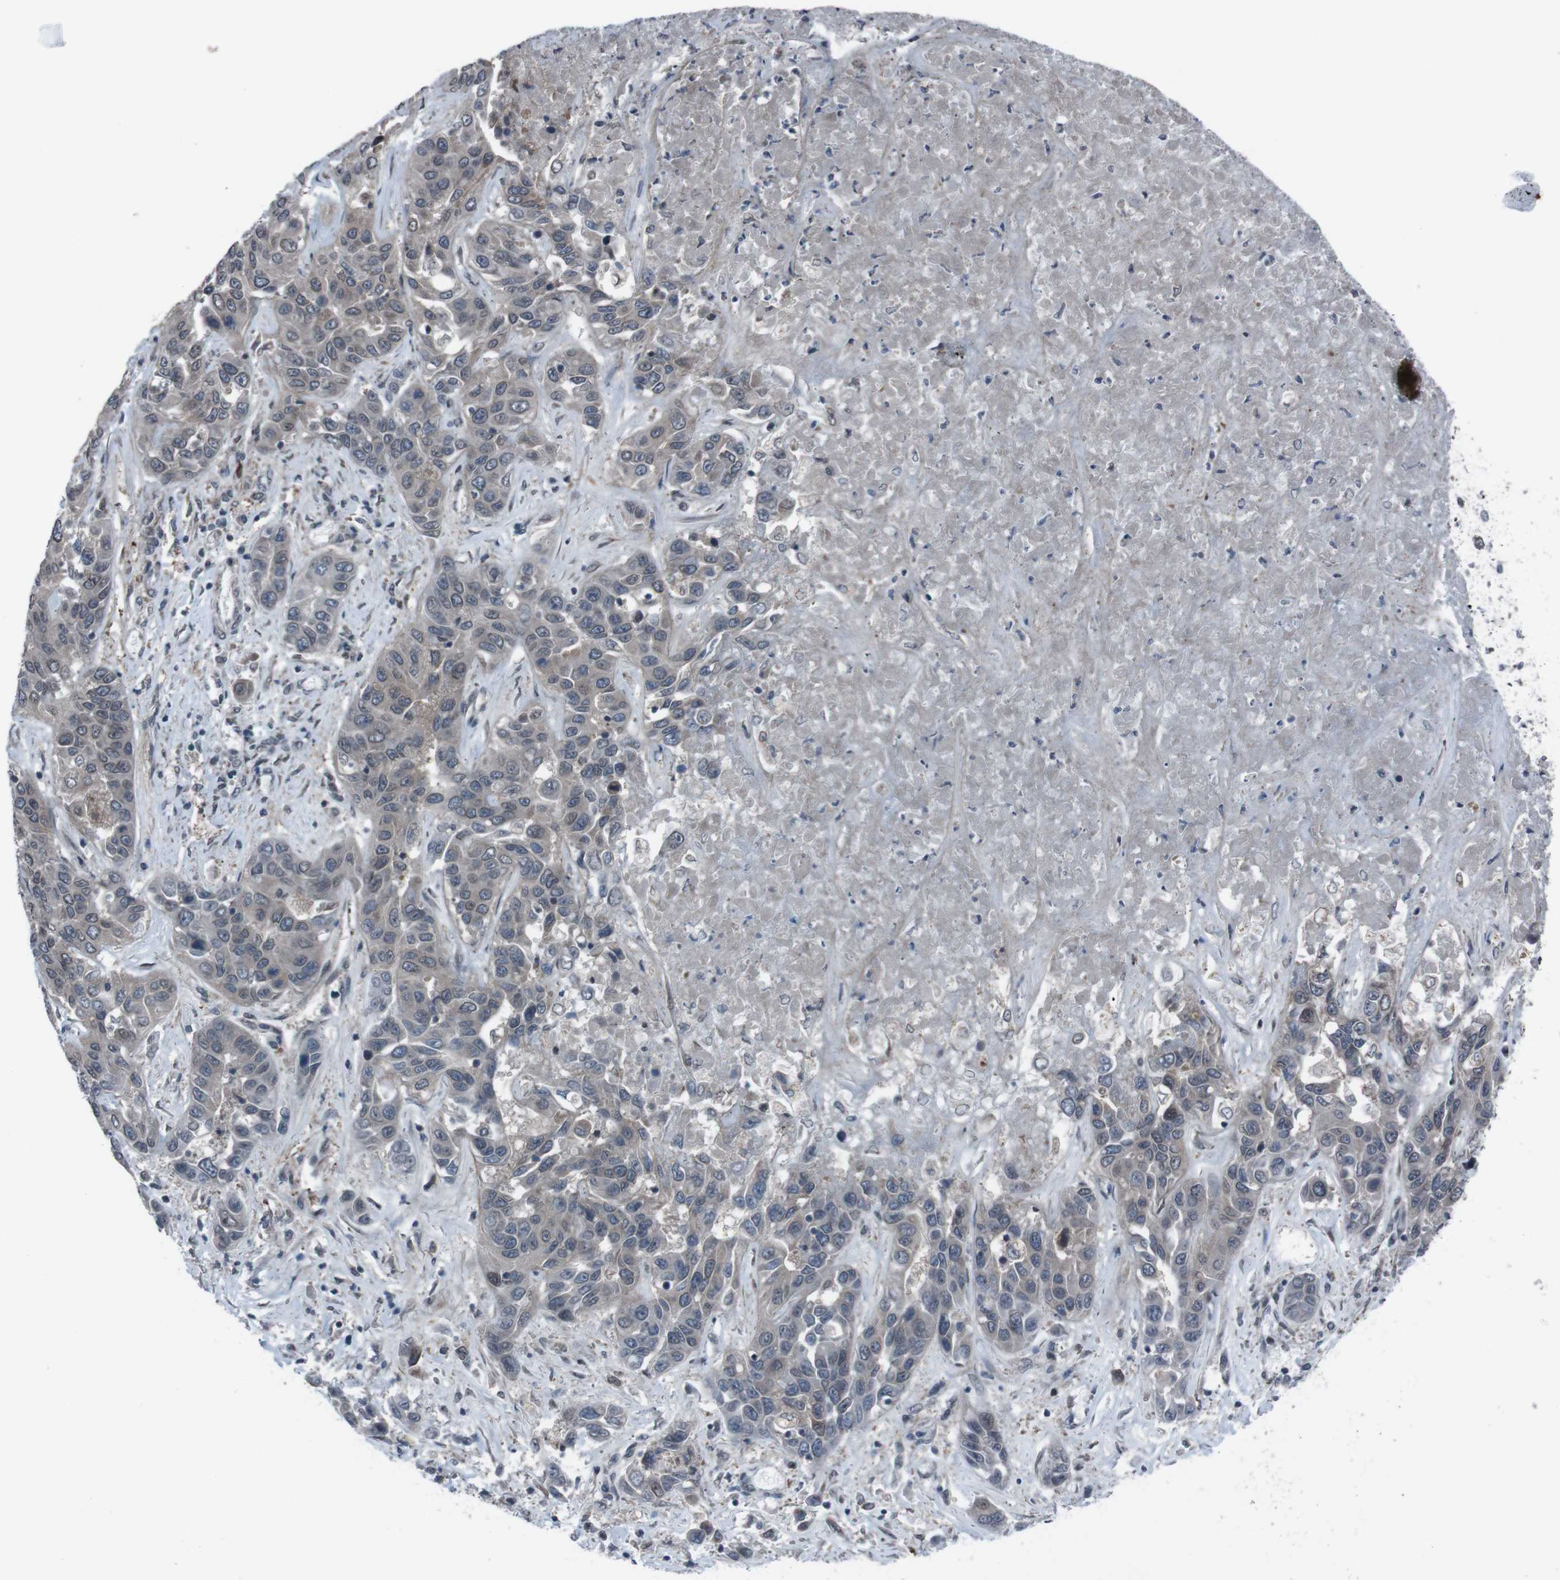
{"staining": {"intensity": "weak", "quantity": "<25%", "location": "cytoplasmic/membranous,nuclear"}, "tissue": "liver cancer", "cell_type": "Tumor cells", "image_type": "cancer", "snomed": [{"axis": "morphology", "description": "Cholangiocarcinoma"}, {"axis": "topography", "description": "Liver"}], "caption": "Liver cancer (cholangiocarcinoma) was stained to show a protein in brown. There is no significant staining in tumor cells. (Stains: DAB immunohistochemistry with hematoxylin counter stain, Microscopy: brightfield microscopy at high magnification).", "gene": "SS18L1", "patient": {"sex": "female", "age": 52}}